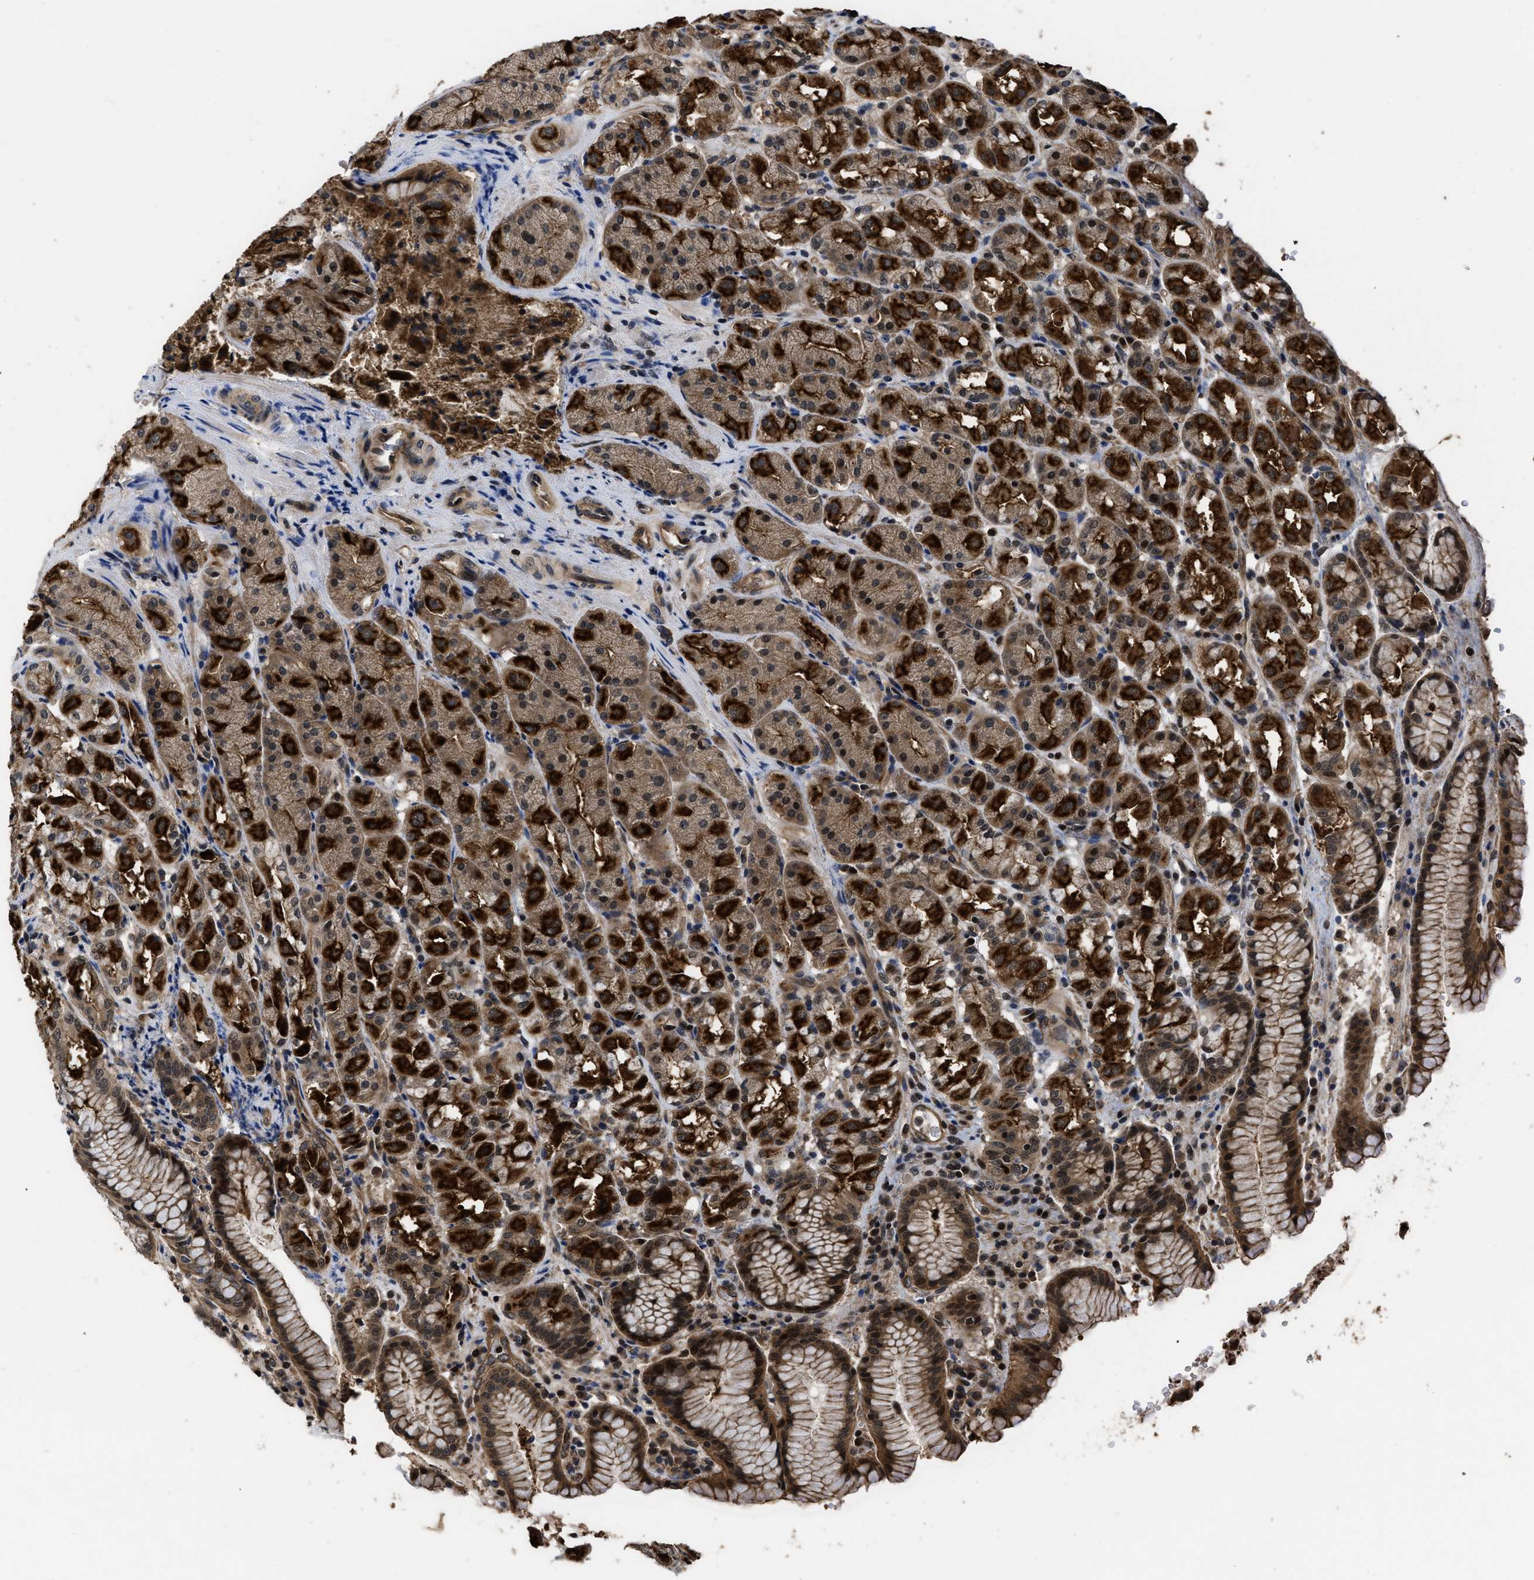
{"staining": {"intensity": "strong", "quantity": "25%-75%", "location": "cytoplasmic/membranous"}, "tissue": "stomach", "cell_type": "Glandular cells", "image_type": "normal", "snomed": [{"axis": "morphology", "description": "Normal tissue, NOS"}, {"axis": "topography", "description": "Stomach"}, {"axis": "topography", "description": "Stomach, lower"}], "caption": "Immunohistochemistry photomicrograph of unremarkable stomach stained for a protein (brown), which reveals high levels of strong cytoplasmic/membranous staining in approximately 25%-75% of glandular cells.", "gene": "DNAJC14", "patient": {"sex": "female", "age": 56}}